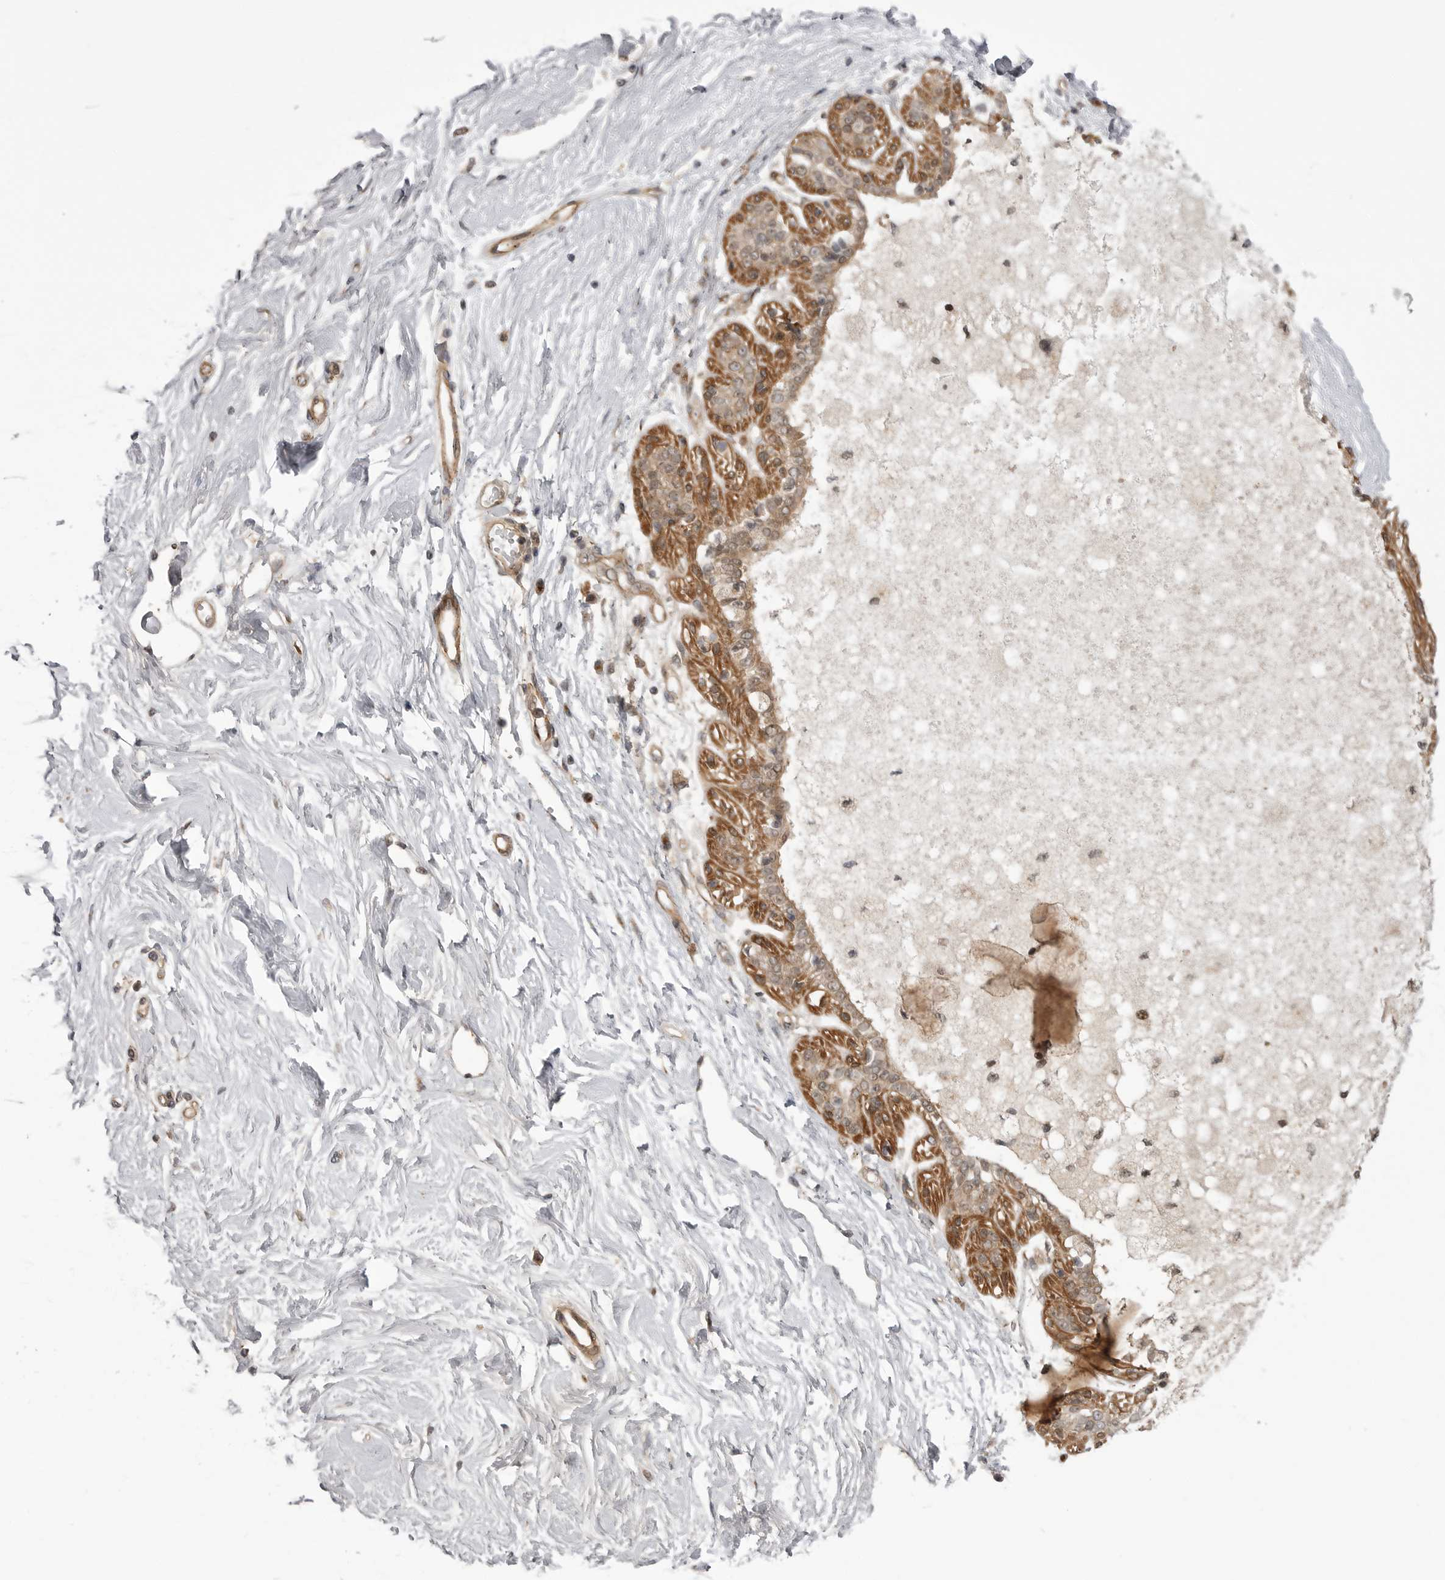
{"staining": {"intensity": "negative", "quantity": "none", "location": "none"}, "tissue": "breast", "cell_type": "Adipocytes", "image_type": "normal", "snomed": [{"axis": "morphology", "description": "Normal tissue, NOS"}, {"axis": "topography", "description": "Breast"}], "caption": "Protein analysis of unremarkable breast shows no significant staining in adipocytes. Brightfield microscopy of IHC stained with DAB (brown) and hematoxylin (blue), captured at high magnification.", "gene": "PDCL", "patient": {"sex": "female", "age": 45}}